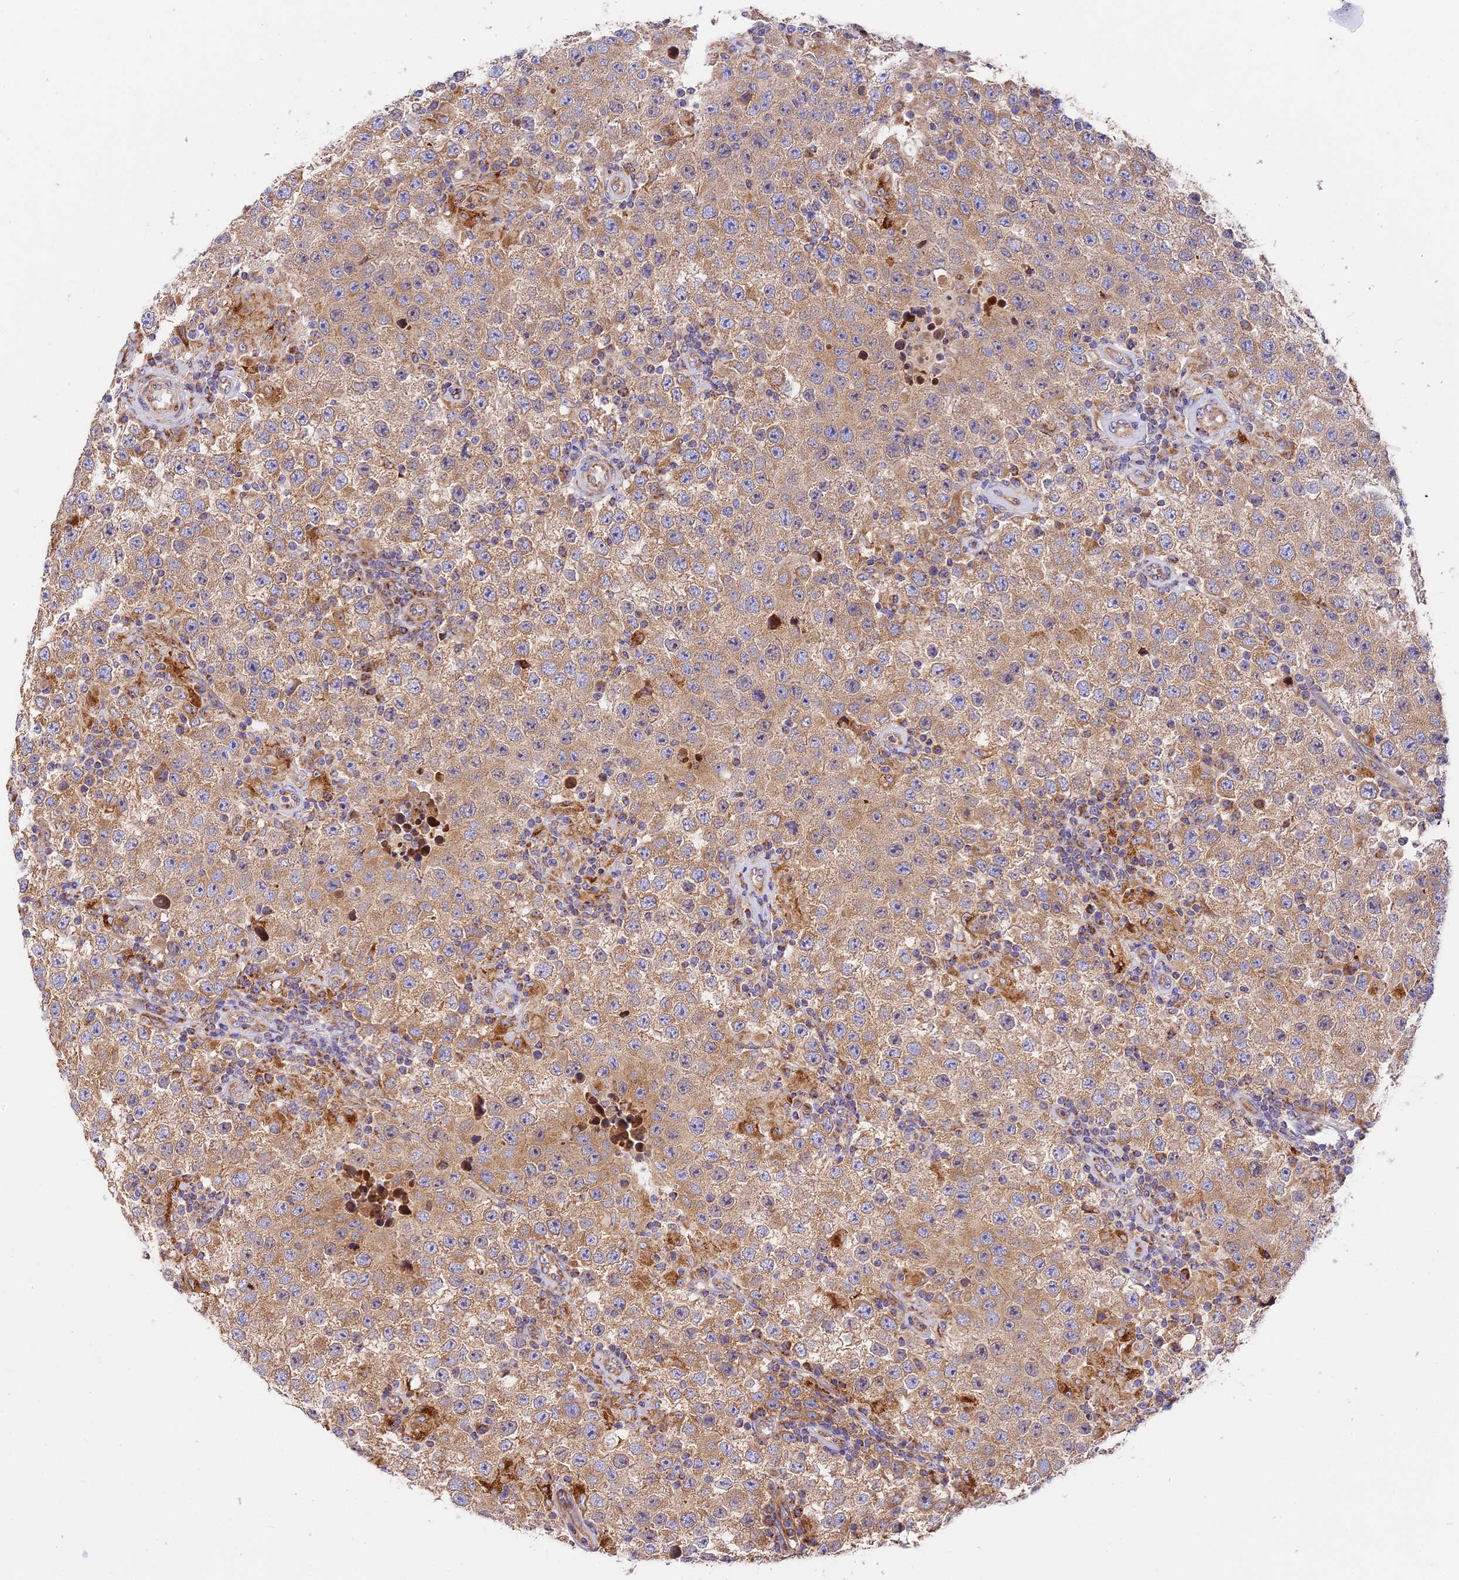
{"staining": {"intensity": "weak", "quantity": ">75%", "location": "cytoplasmic/membranous"}, "tissue": "testis cancer", "cell_type": "Tumor cells", "image_type": "cancer", "snomed": [{"axis": "morphology", "description": "Normal tissue, NOS"}, {"axis": "morphology", "description": "Urothelial carcinoma, High grade"}, {"axis": "morphology", "description": "Seminoma, NOS"}, {"axis": "morphology", "description": "Carcinoma, Embryonal, NOS"}, {"axis": "topography", "description": "Urinary bladder"}, {"axis": "topography", "description": "Testis"}], "caption": "Testis embryonal carcinoma stained with a protein marker exhibits weak staining in tumor cells.", "gene": "MRAS", "patient": {"sex": "male", "age": 41}}